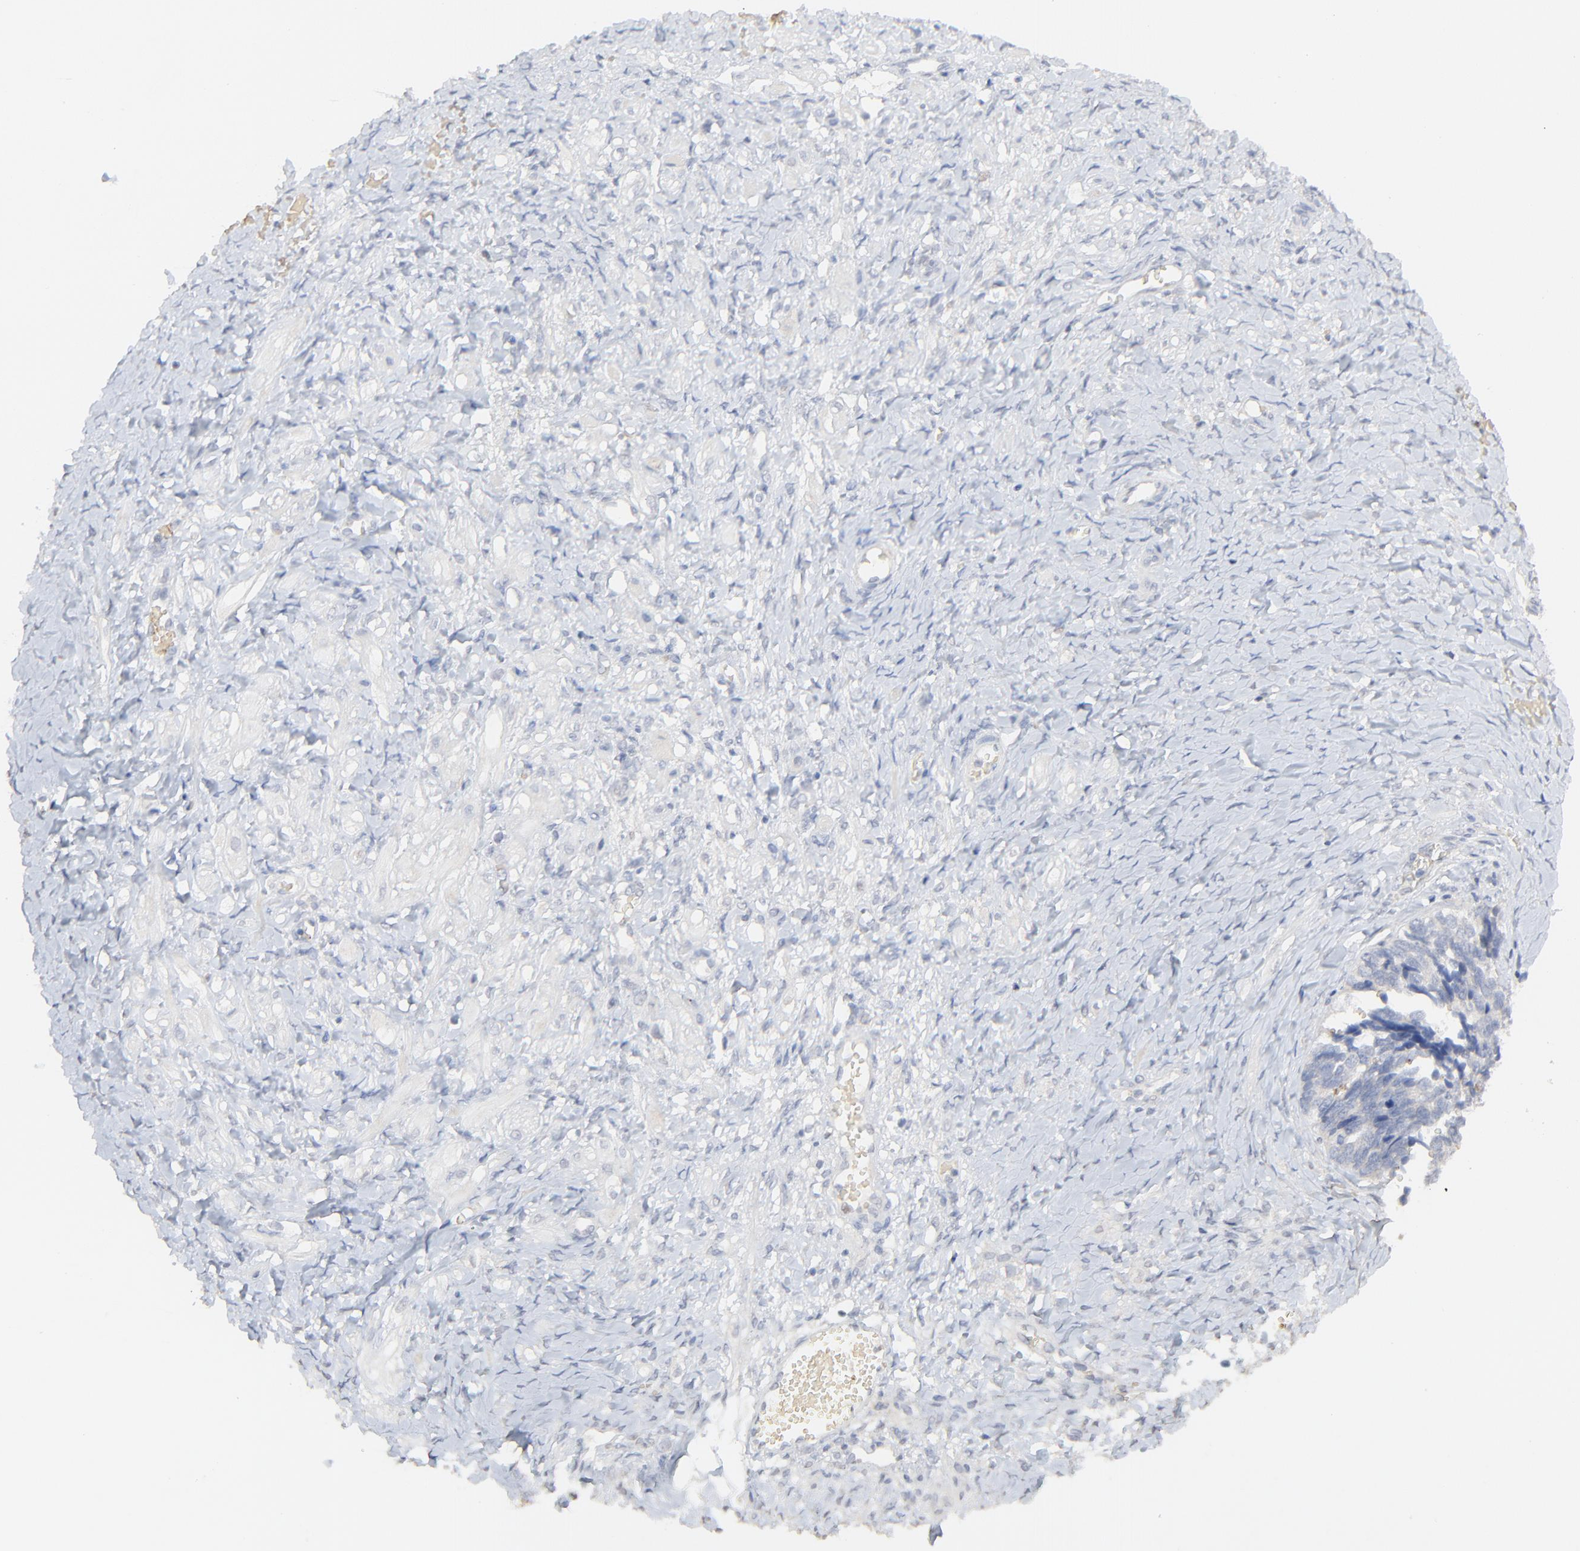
{"staining": {"intensity": "negative", "quantity": "none", "location": "none"}, "tissue": "ovarian cancer", "cell_type": "Tumor cells", "image_type": "cancer", "snomed": [{"axis": "morphology", "description": "Cystadenocarcinoma, serous, NOS"}, {"axis": "topography", "description": "Ovary"}], "caption": "IHC of ovarian serous cystadenocarcinoma exhibits no staining in tumor cells.", "gene": "FANCB", "patient": {"sex": "female", "age": 77}}